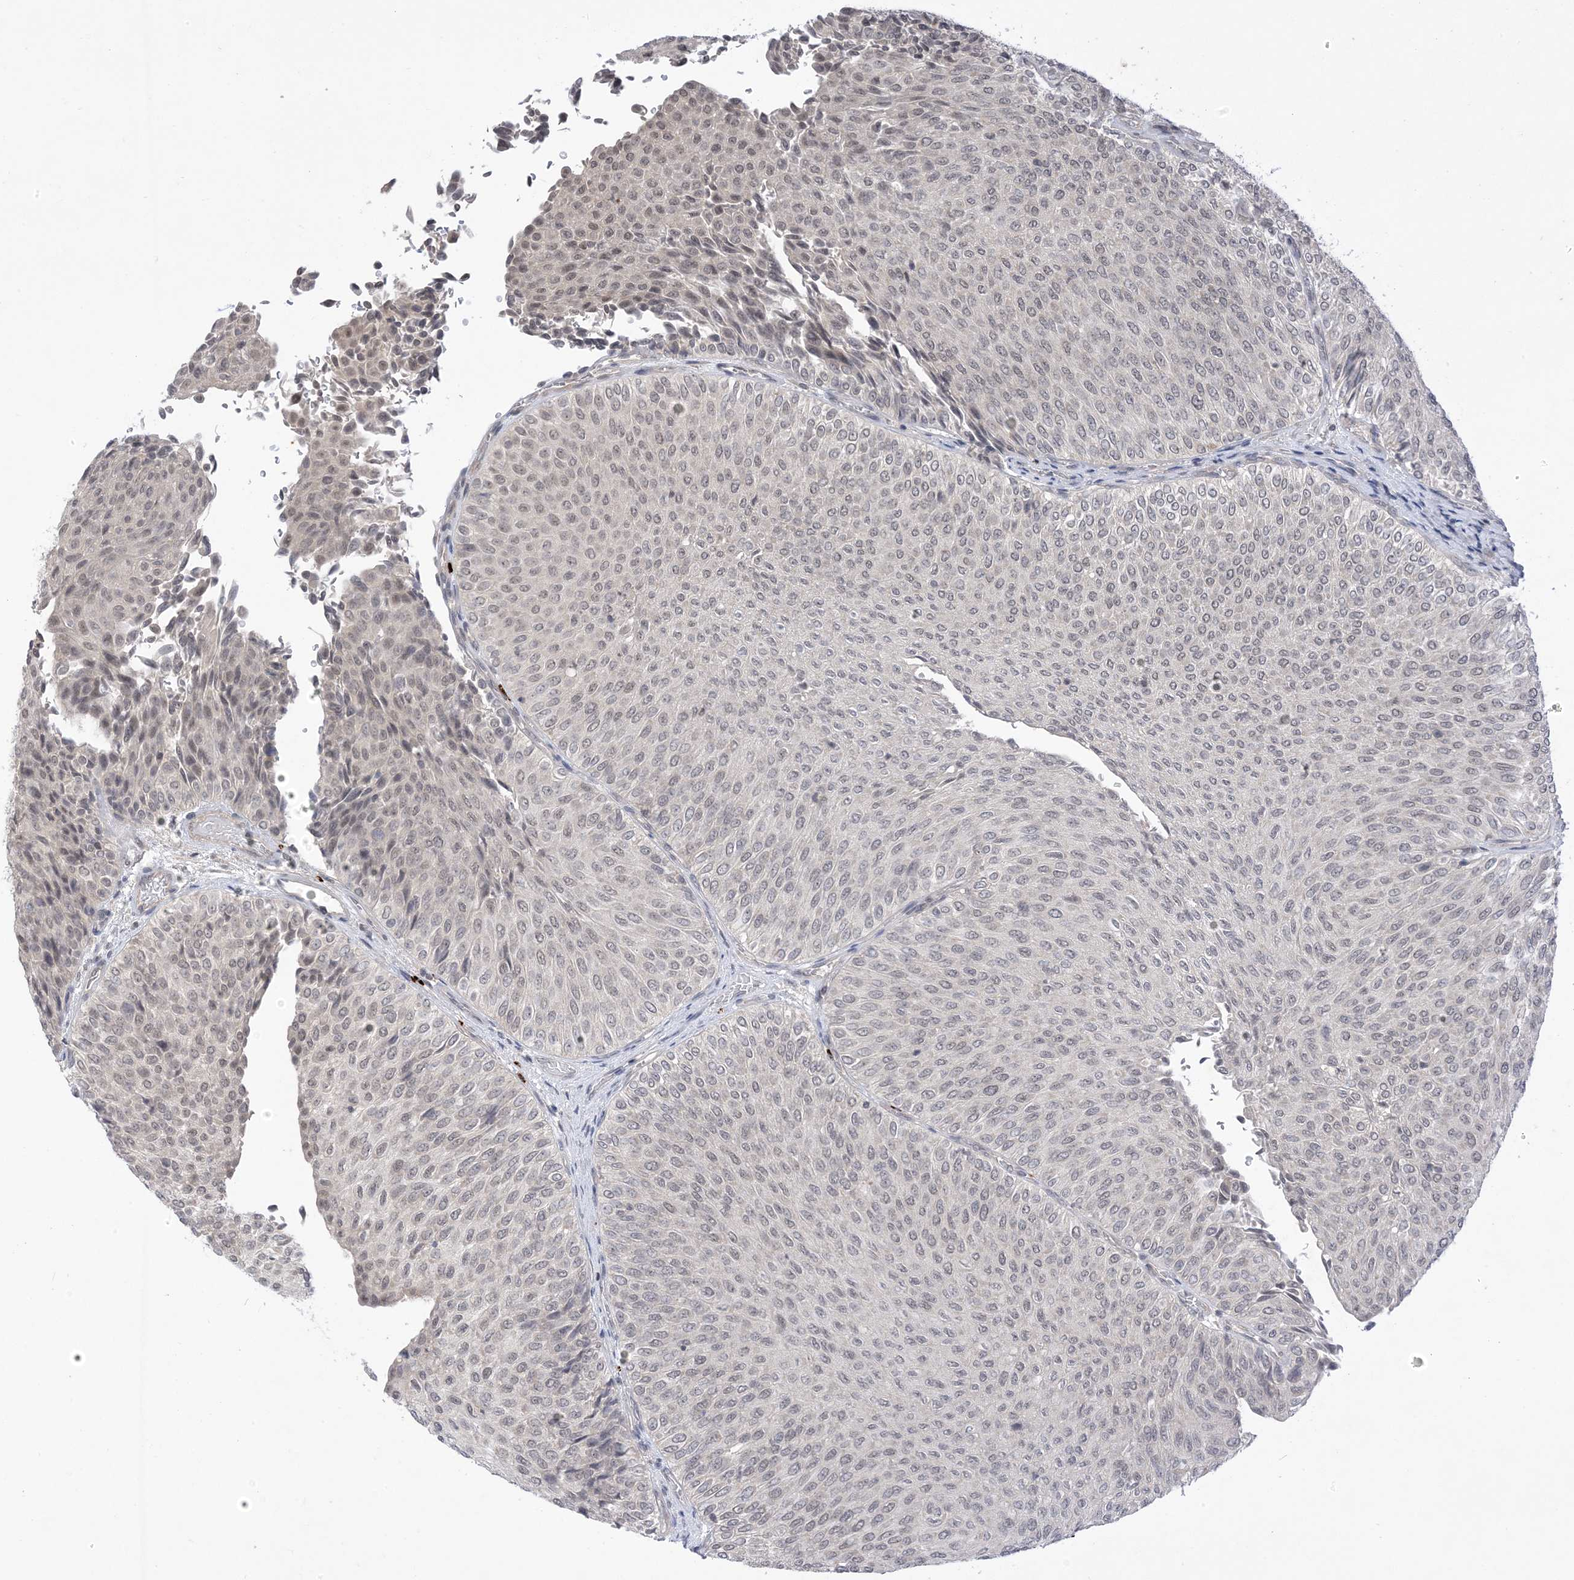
{"staining": {"intensity": "weak", "quantity": "<25%", "location": "nuclear"}, "tissue": "urothelial cancer", "cell_type": "Tumor cells", "image_type": "cancer", "snomed": [{"axis": "morphology", "description": "Urothelial carcinoma, Low grade"}, {"axis": "topography", "description": "Urinary bladder"}], "caption": "This is an immunohistochemistry (IHC) image of human urothelial cancer. There is no staining in tumor cells.", "gene": "RANBP9", "patient": {"sex": "male", "age": 78}}